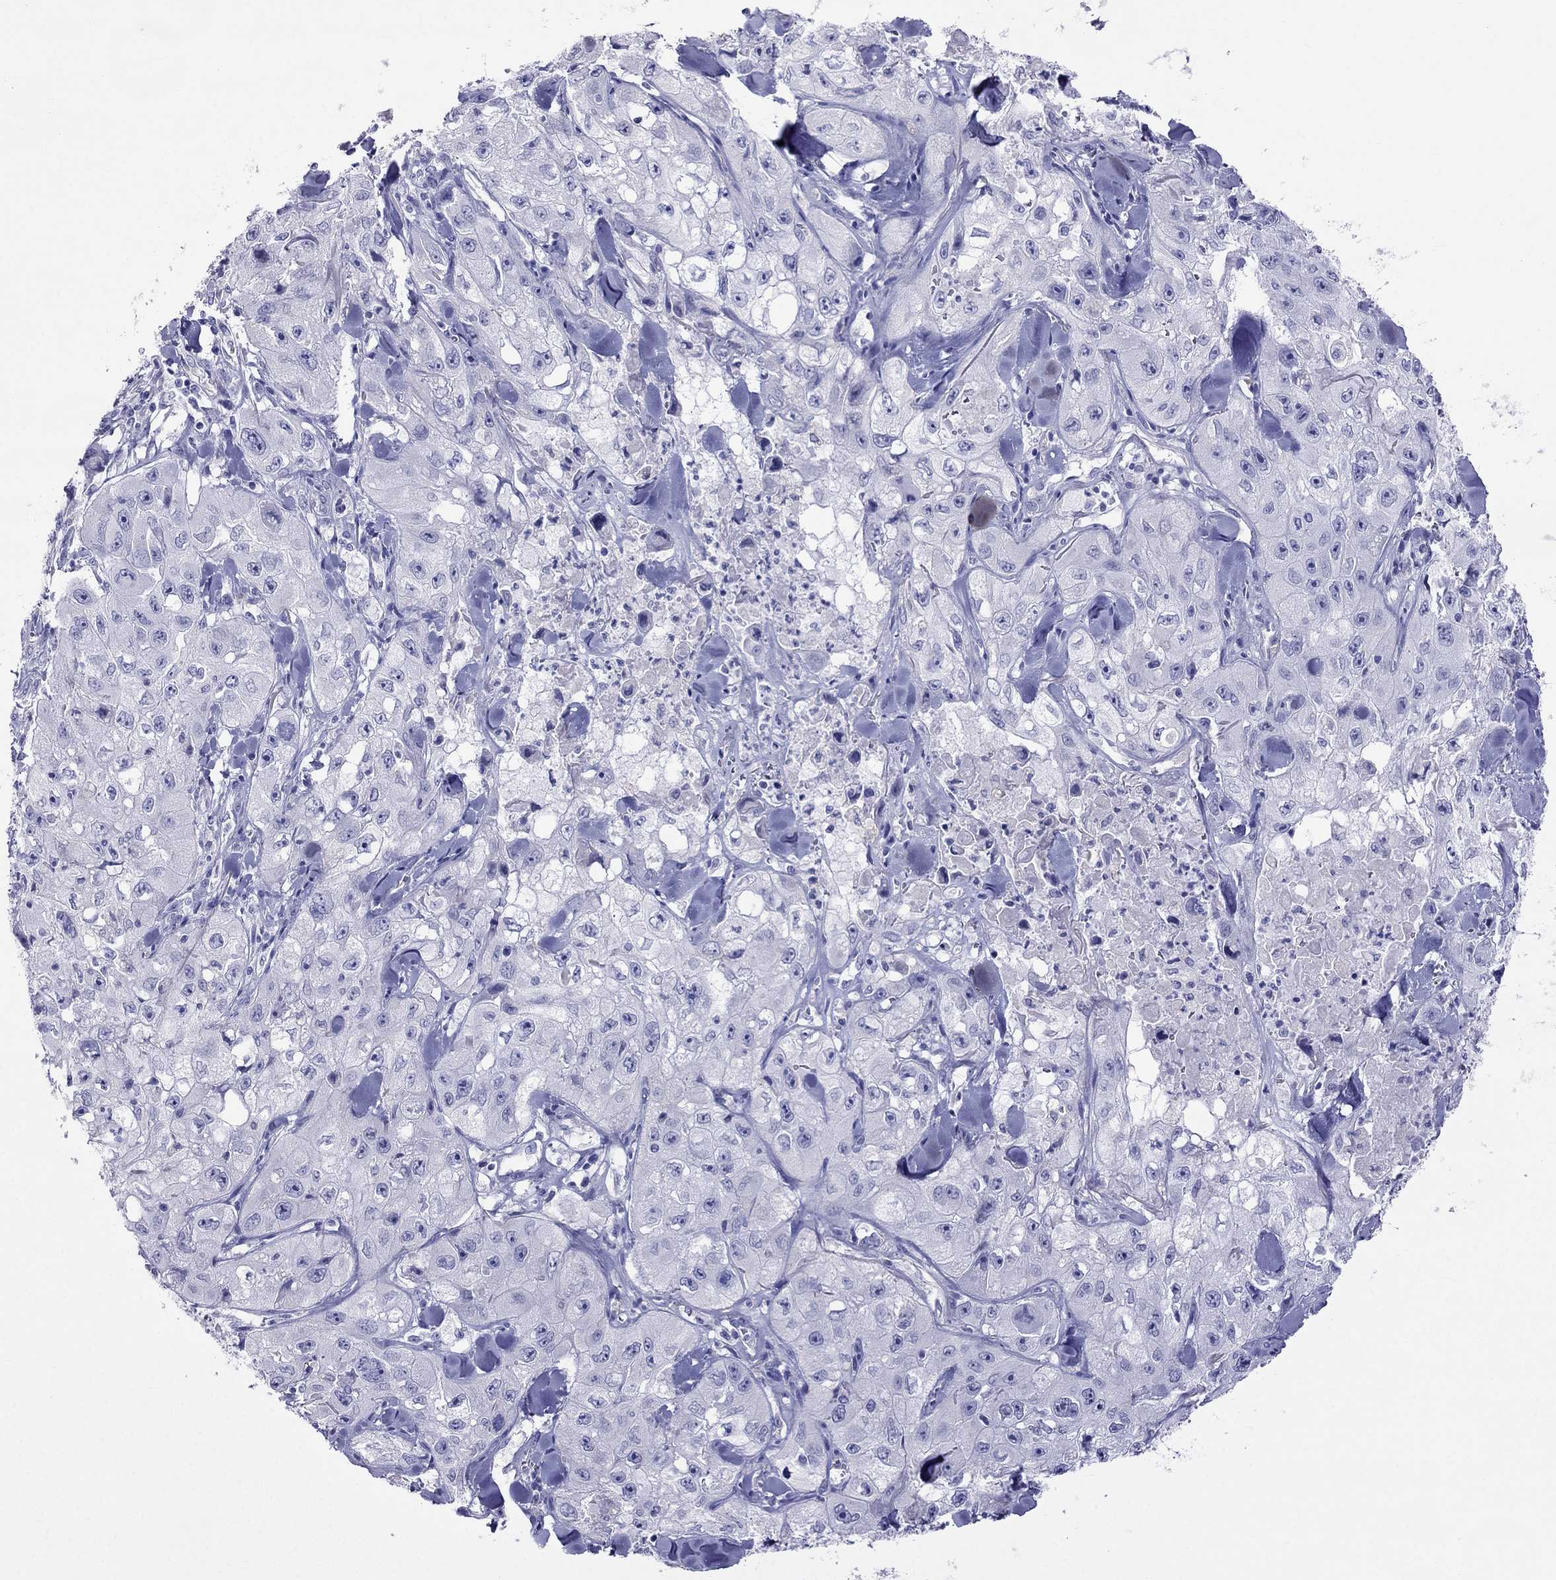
{"staining": {"intensity": "negative", "quantity": "none", "location": "none"}, "tissue": "skin cancer", "cell_type": "Tumor cells", "image_type": "cancer", "snomed": [{"axis": "morphology", "description": "Squamous cell carcinoma, NOS"}, {"axis": "topography", "description": "Skin"}, {"axis": "topography", "description": "Subcutis"}], "caption": "Immunohistochemistry of skin cancer (squamous cell carcinoma) displays no staining in tumor cells.", "gene": "TDRD1", "patient": {"sex": "male", "age": 73}}